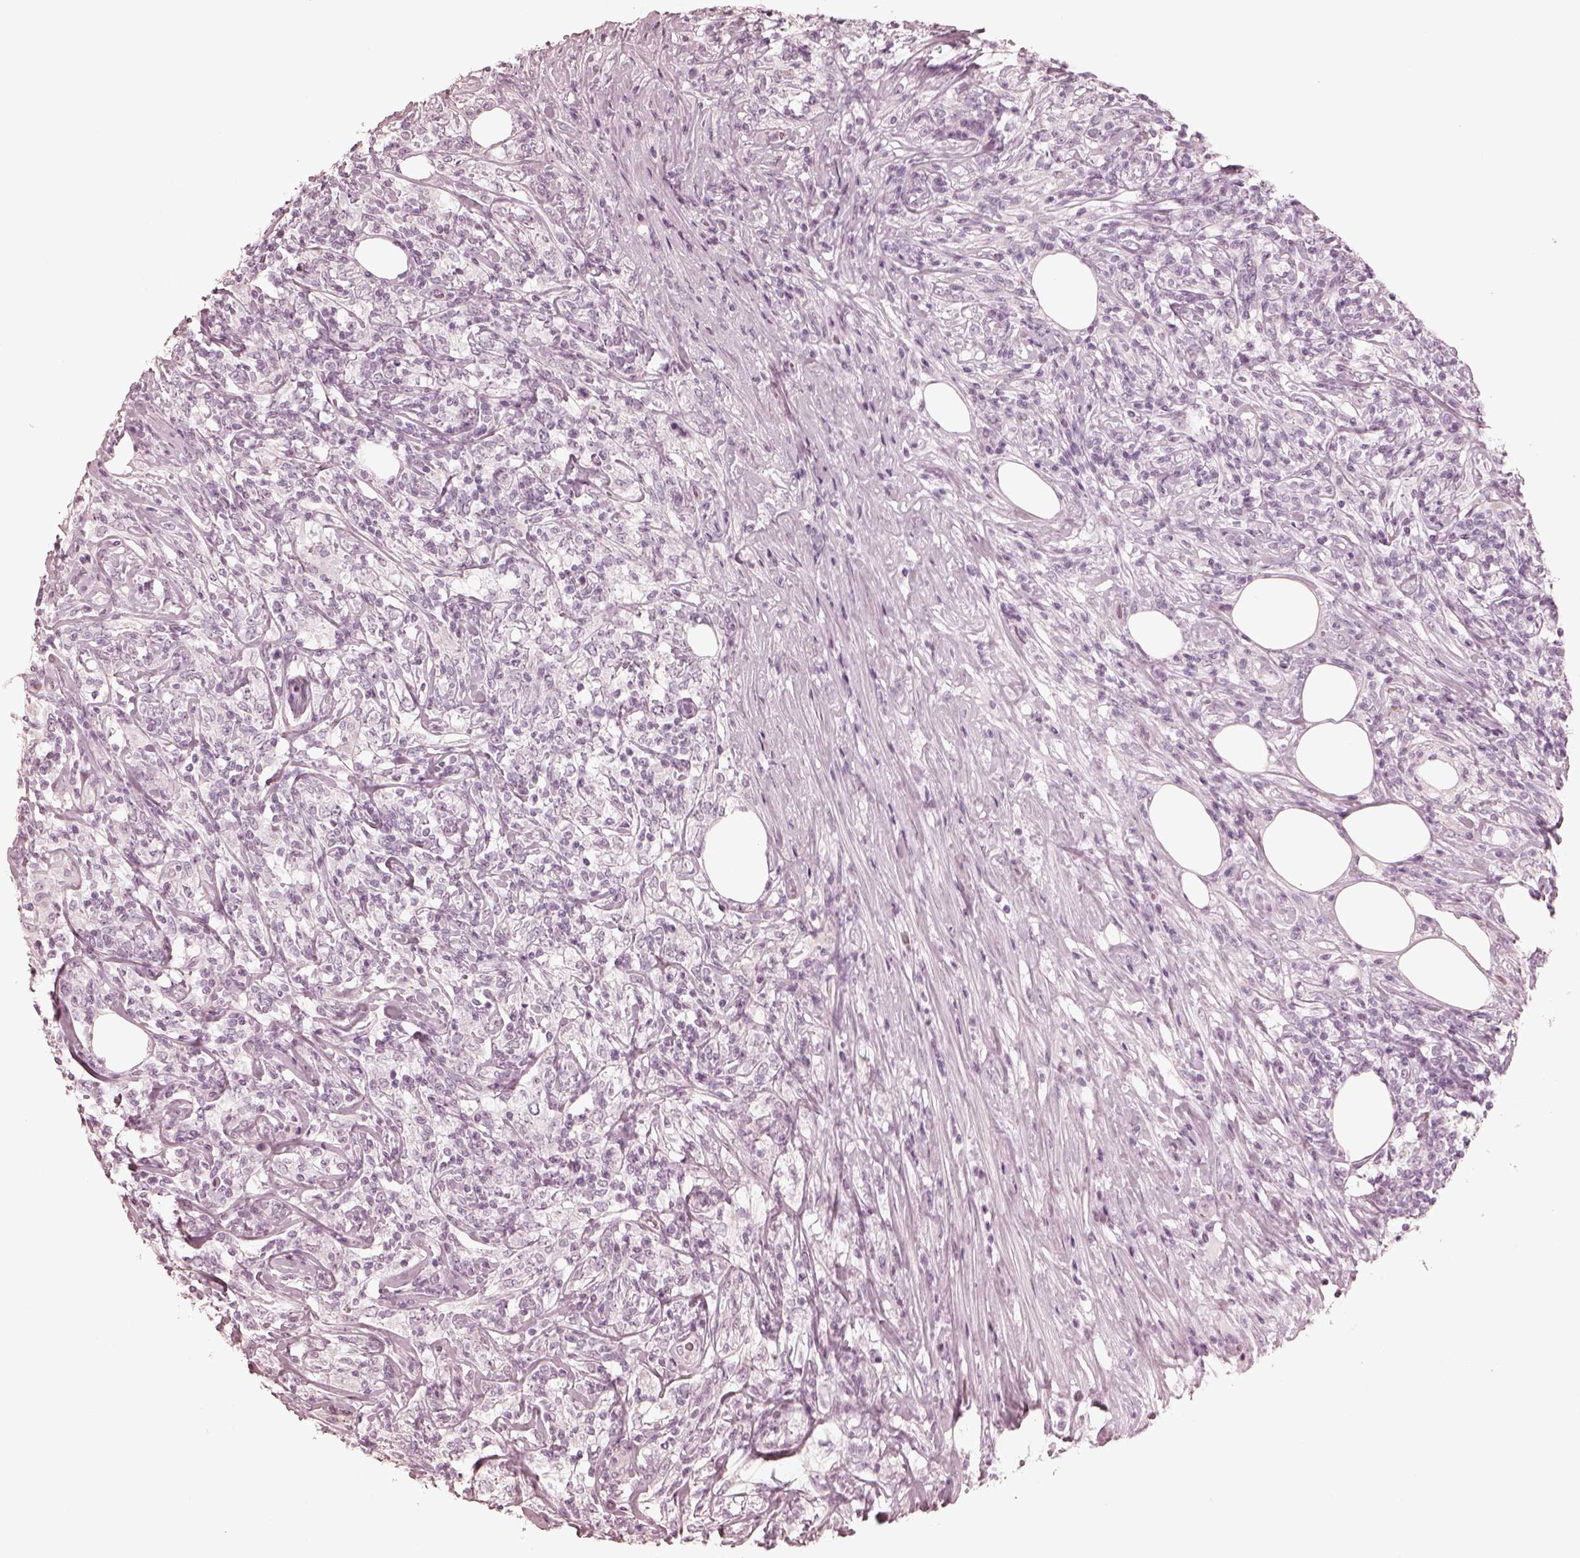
{"staining": {"intensity": "negative", "quantity": "none", "location": "none"}, "tissue": "lymphoma", "cell_type": "Tumor cells", "image_type": "cancer", "snomed": [{"axis": "morphology", "description": "Malignant lymphoma, non-Hodgkin's type, High grade"}, {"axis": "topography", "description": "Lymph node"}], "caption": "Histopathology image shows no significant protein positivity in tumor cells of lymphoma. The staining was performed using DAB to visualize the protein expression in brown, while the nuclei were stained in blue with hematoxylin (Magnification: 20x).", "gene": "CALR3", "patient": {"sex": "female", "age": 84}}